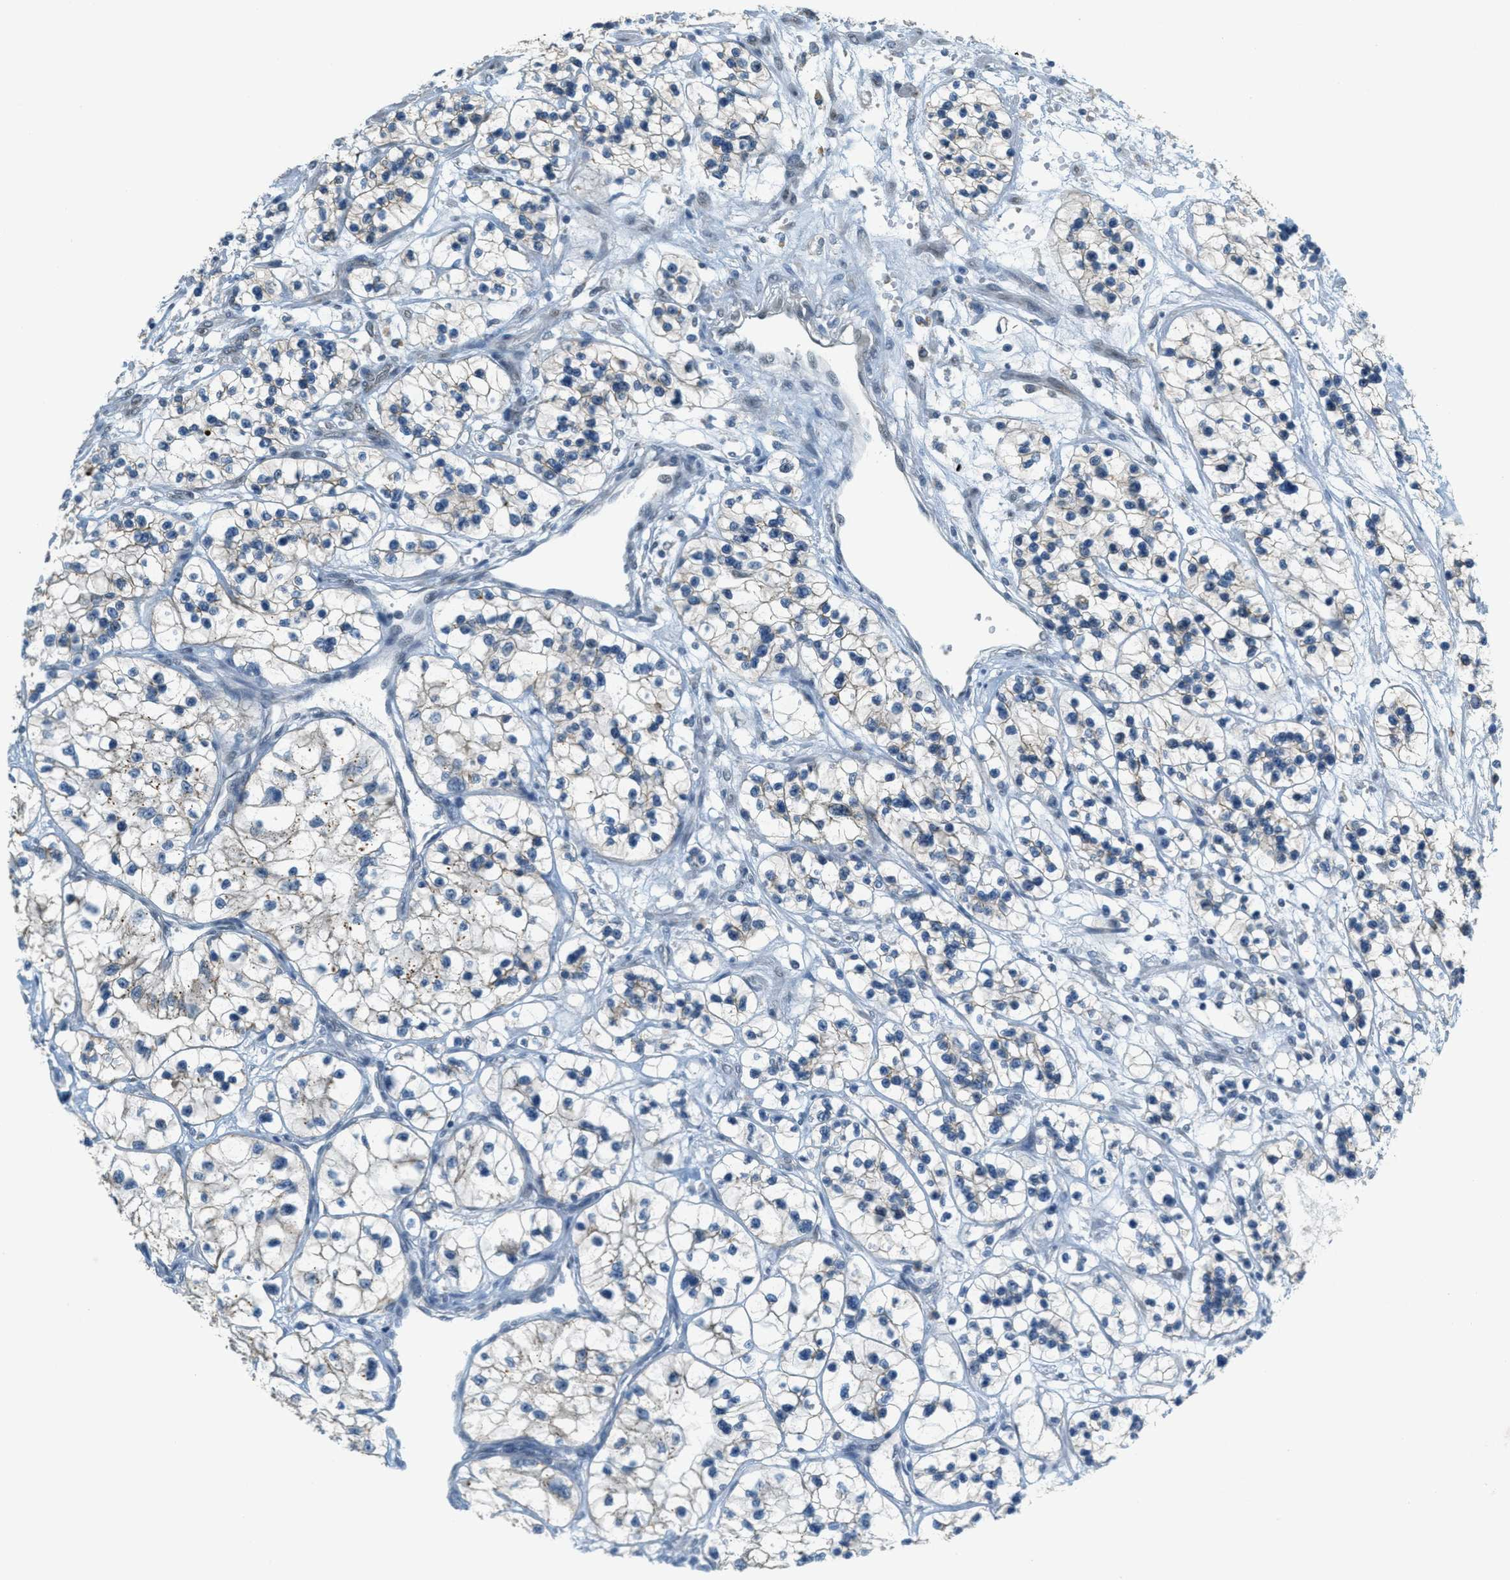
{"staining": {"intensity": "negative", "quantity": "none", "location": "none"}, "tissue": "renal cancer", "cell_type": "Tumor cells", "image_type": "cancer", "snomed": [{"axis": "morphology", "description": "Adenocarcinoma, NOS"}, {"axis": "topography", "description": "Kidney"}], "caption": "Tumor cells show no significant staining in adenocarcinoma (renal).", "gene": "TCF3", "patient": {"sex": "female", "age": 57}}